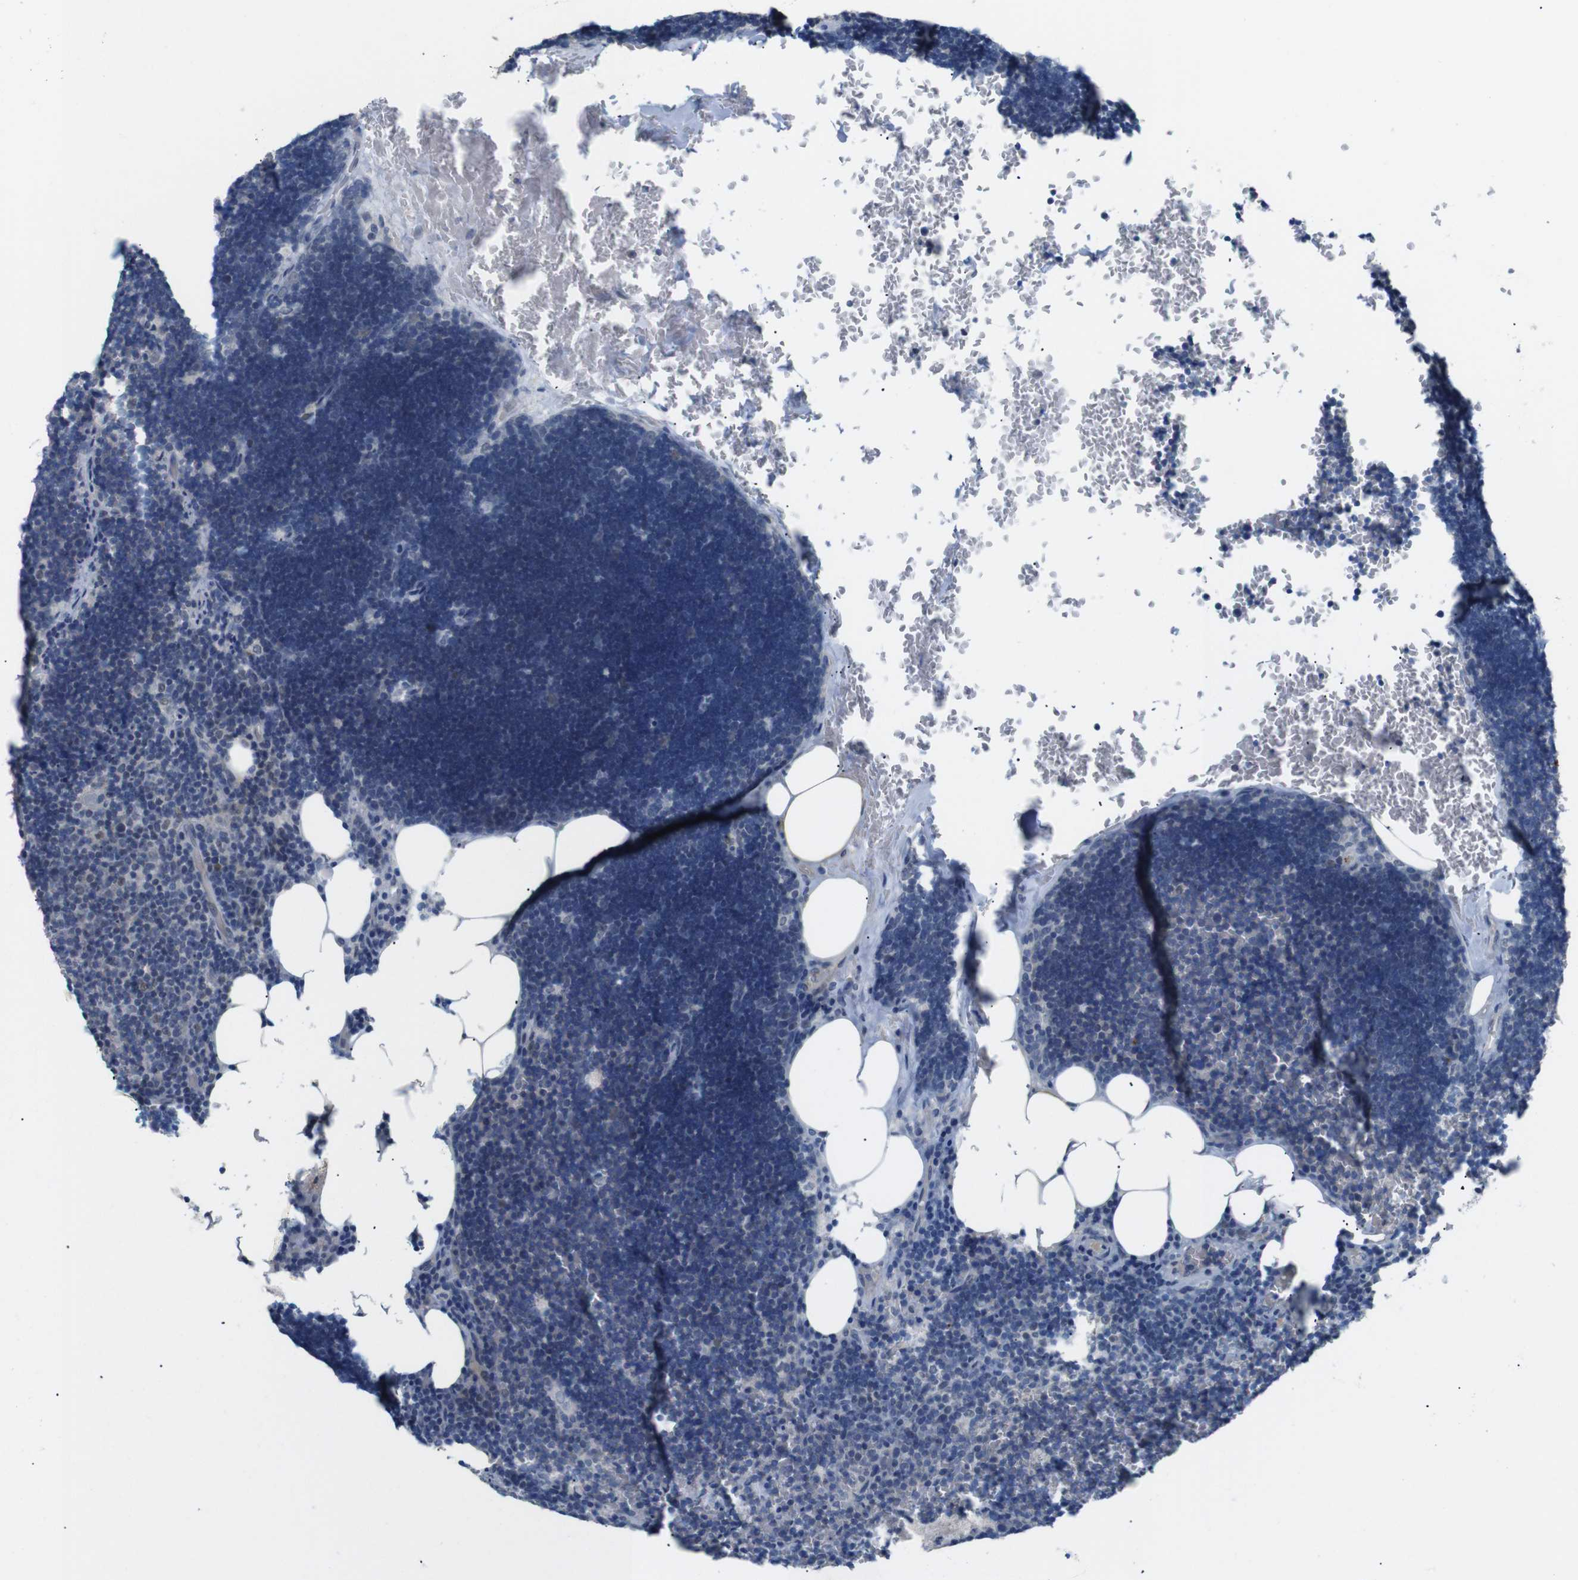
{"staining": {"intensity": "negative", "quantity": "none", "location": "none"}, "tissue": "lymph node", "cell_type": "Germinal center cells", "image_type": "normal", "snomed": [{"axis": "morphology", "description": "Normal tissue, NOS"}, {"axis": "topography", "description": "Lymph node"}], "caption": "Immunohistochemistry photomicrograph of normal lymph node: lymph node stained with DAB (3,3'-diaminobenzidine) reveals no significant protein staining in germinal center cells.", "gene": "CHRM5", "patient": {"sex": "male", "age": 33}}